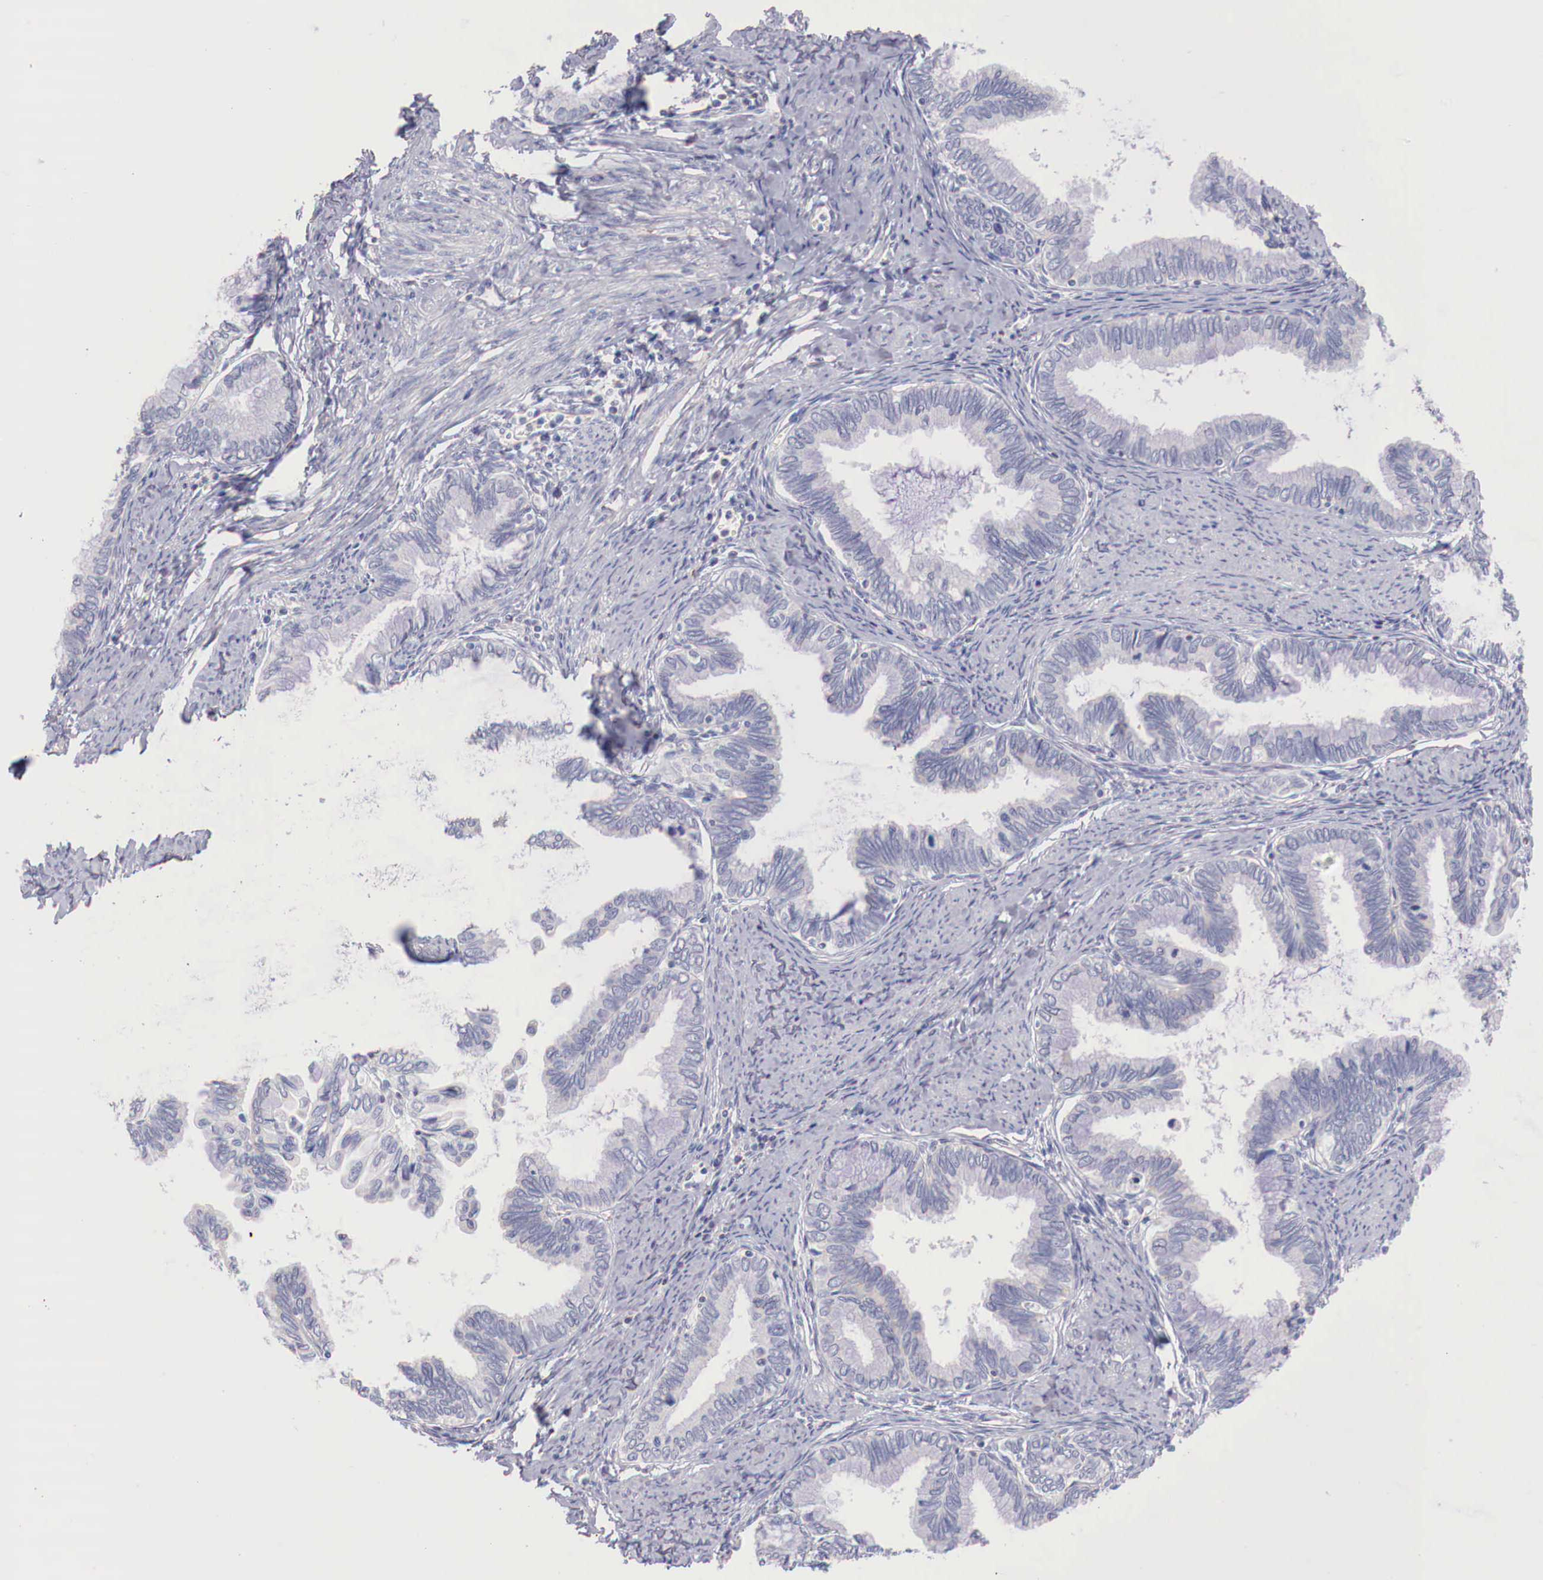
{"staining": {"intensity": "negative", "quantity": "none", "location": "none"}, "tissue": "cervical cancer", "cell_type": "Tumor cells", "image_type": "cancer", "snomed": [{"axis": "morphology", "description": "Adenocarcinoma, NOS"}, {"axis": "topography", "description": "Cervix"}], "caption": "Micrograph shows no protein expression in tumor cells of cervical cancer tissue.", "gene": "IDH3G", "patient": {"sex": "female", "age": 49}}